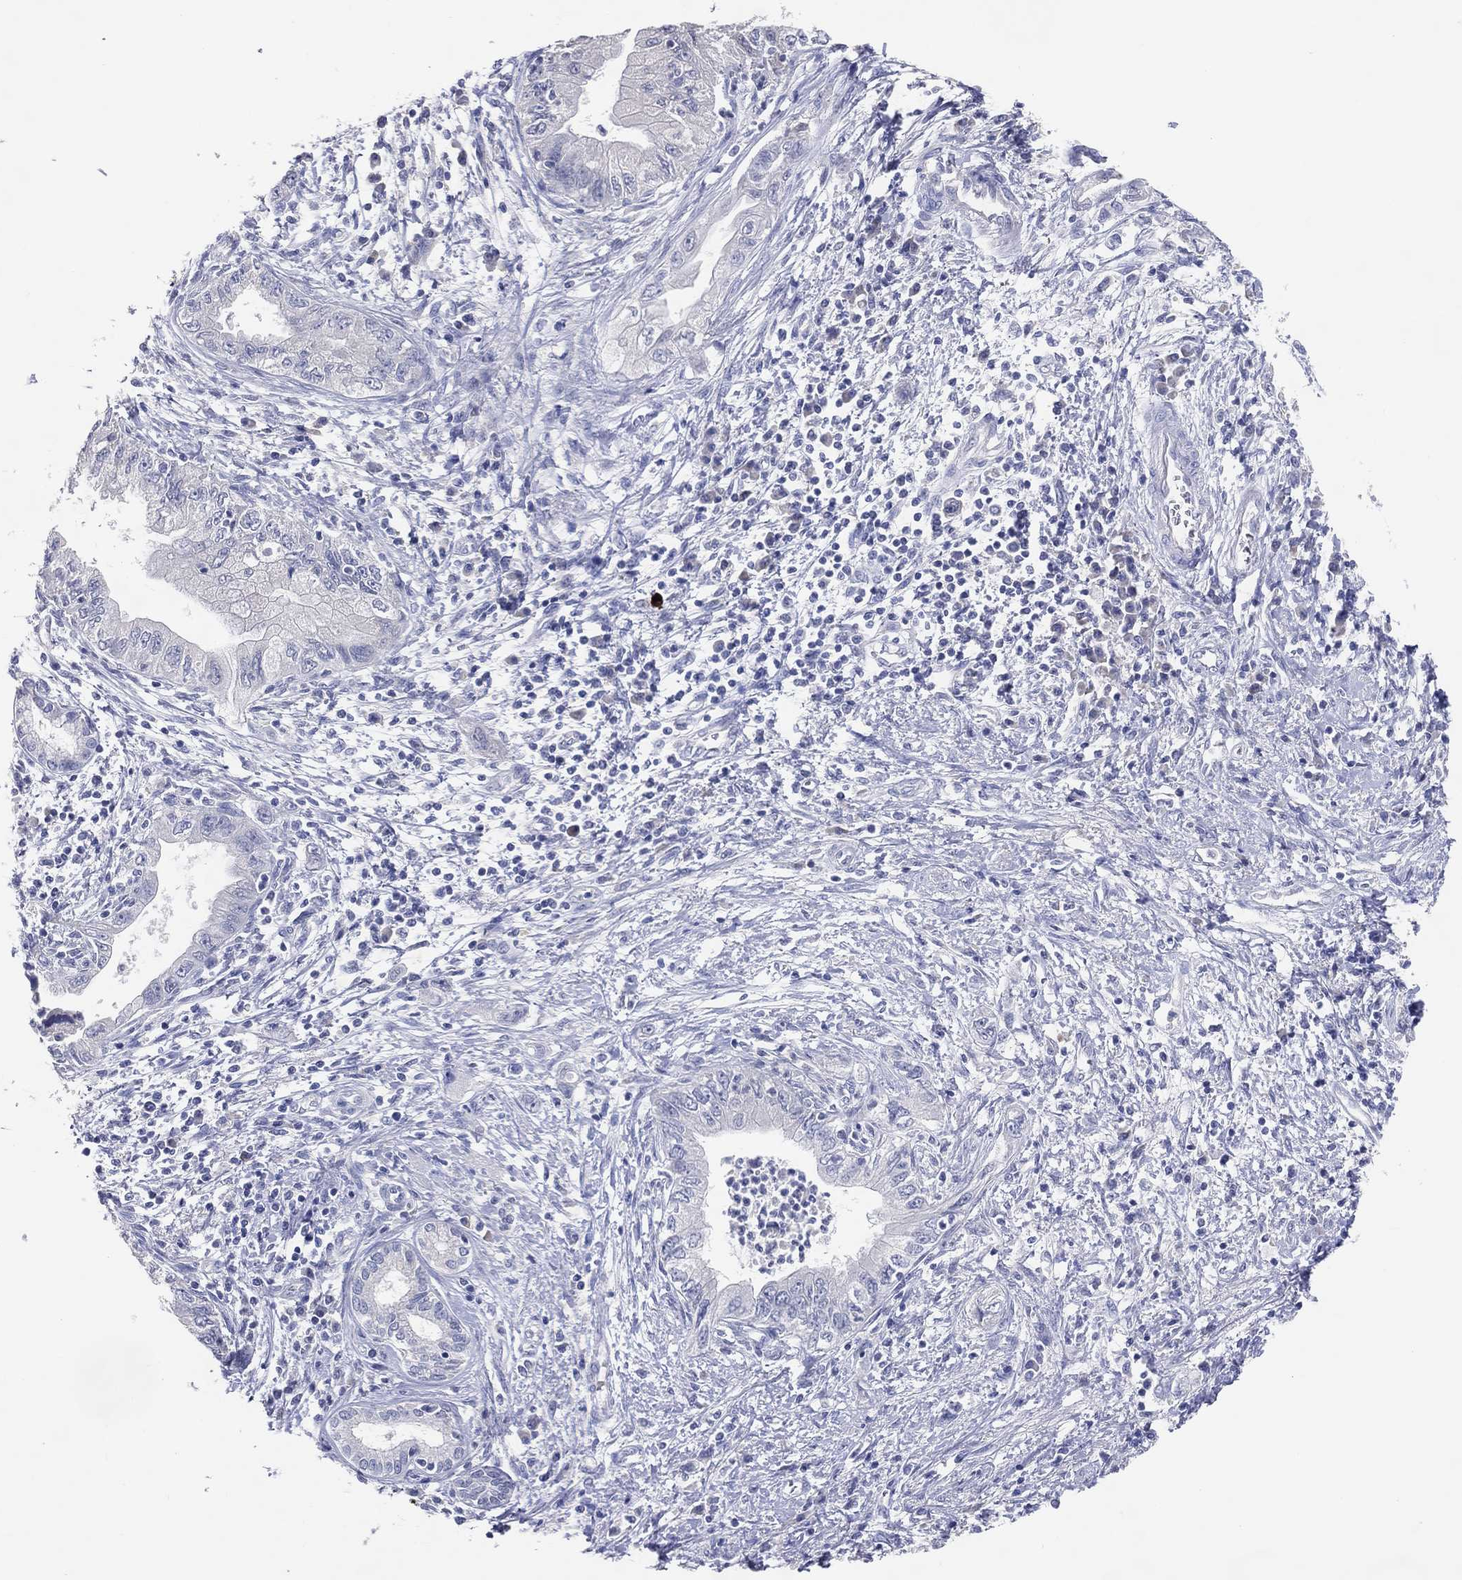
{"staining": {"intensity": "negative", "quantity": "none", "location": "none"}, "tissue": "pancreatic cancer", "cell_type": "Tumor cells", "image_type": "cancer", "snomed": [{"axis": "morphology", "description": "Adenocarcinoma, NOS"}, {"axis": "topography", "description": "Pancreas"}], "caption": "Tumor cells show no significant staining in pancreatic cancer. (DAB (3,3'-diaminobenzidine) immunohistochemistry (IHC) visualized using brightfield microscopy, high magnification).", "gene": "DNAH6", "patient": {"sex": "female", "age": 73}}